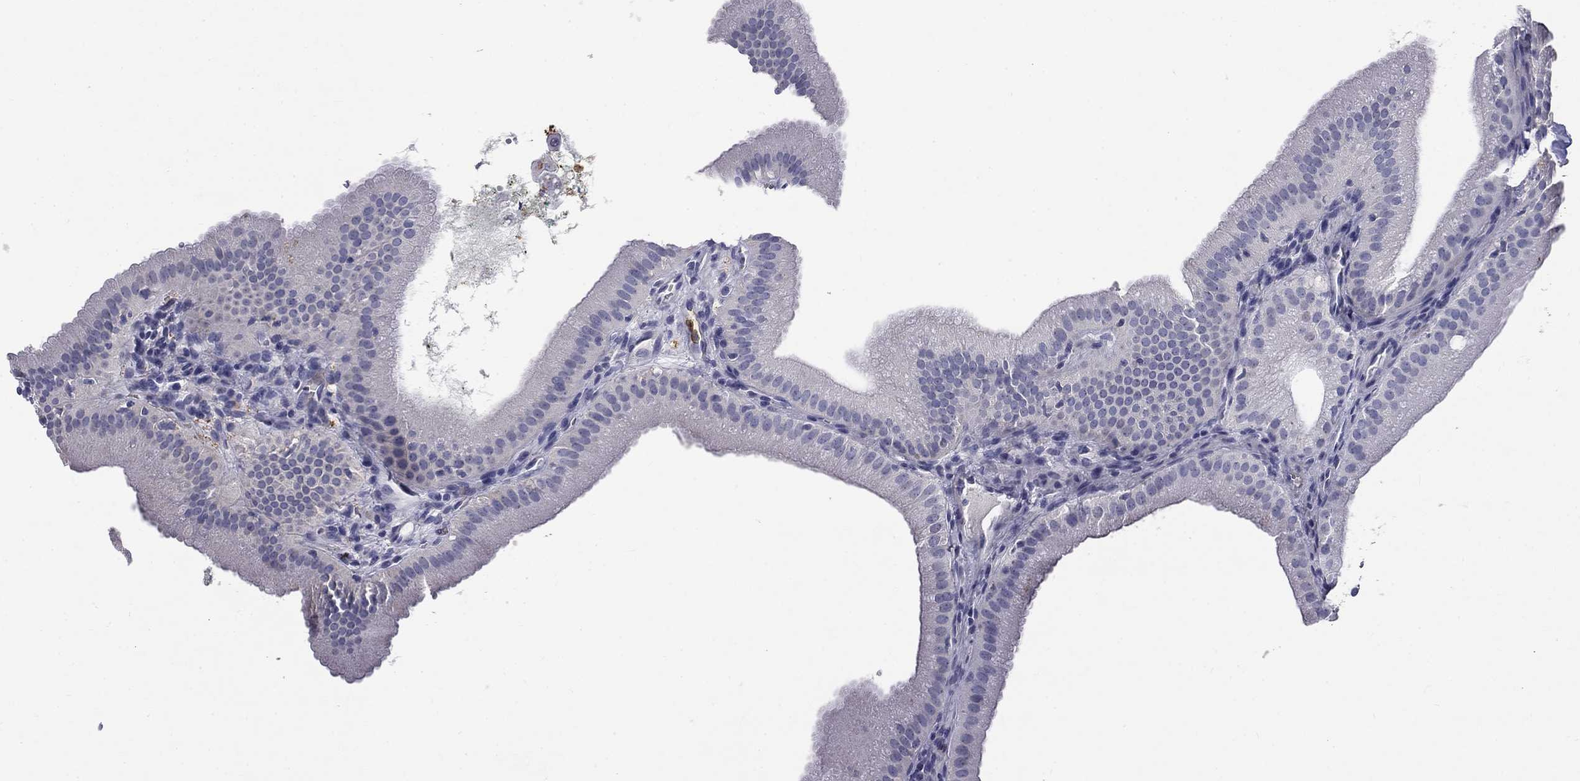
{"staining": {"intensity": "weak", "quantity": "25%-75%", "location": "nuclear"}, "tissue": "gallbladder", "cell_type": "Glandular cells", "image_type": "normal", "snomed": [{"axis": "morphology", "description": "Normal tissue, NOS"}, {"axis": "topography", "description": "Gallbladder"}], "caption": "Gallbladder was stained to show a protein in brown. There is low levels of weak nuclear expression in about 25%-75% of glandular cells. The protein of interest is shown in brown color, while the nuclei are stained blue.", "gene": "IGSF8", "patient": {"sex": "male", "age": 67}}